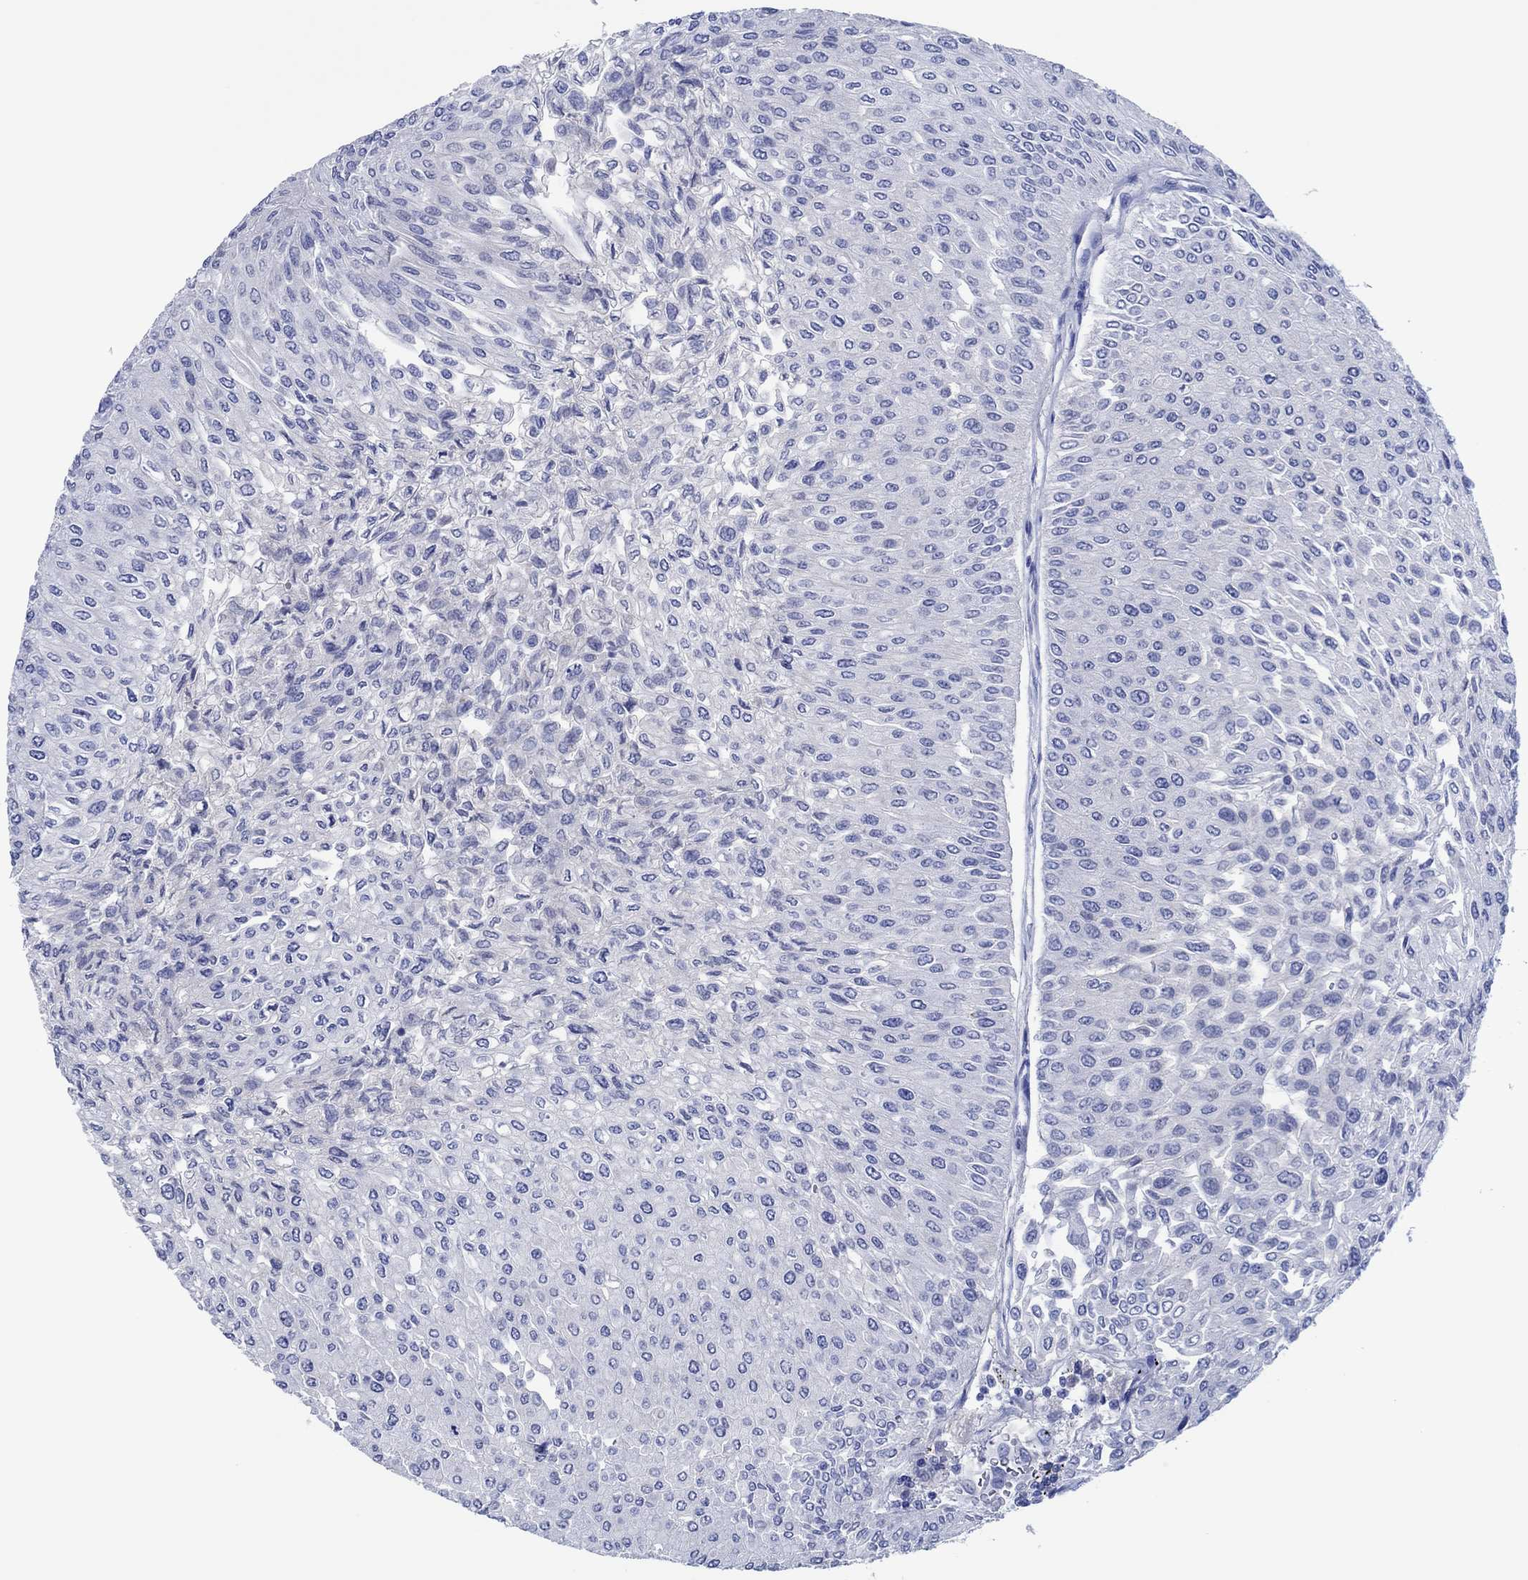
{"staining": {"intensity": "negative", "quantity": "none", "location": "none"}, "tissue": "urothelial cancer", "cell_type": "Tumor cells", "image_type": "cancer", "snomed": [{"axis": "morphology", "description": "Urothelial carcinoma, Low grade"}, {"axis": "topography", "description": "Urinary bladder"}], "caption": "Tumor cells are negative for brown protein staining in urothelial cancer.", "gene": "CPNE6", "patient": {"sex": "male", "age": 67}}